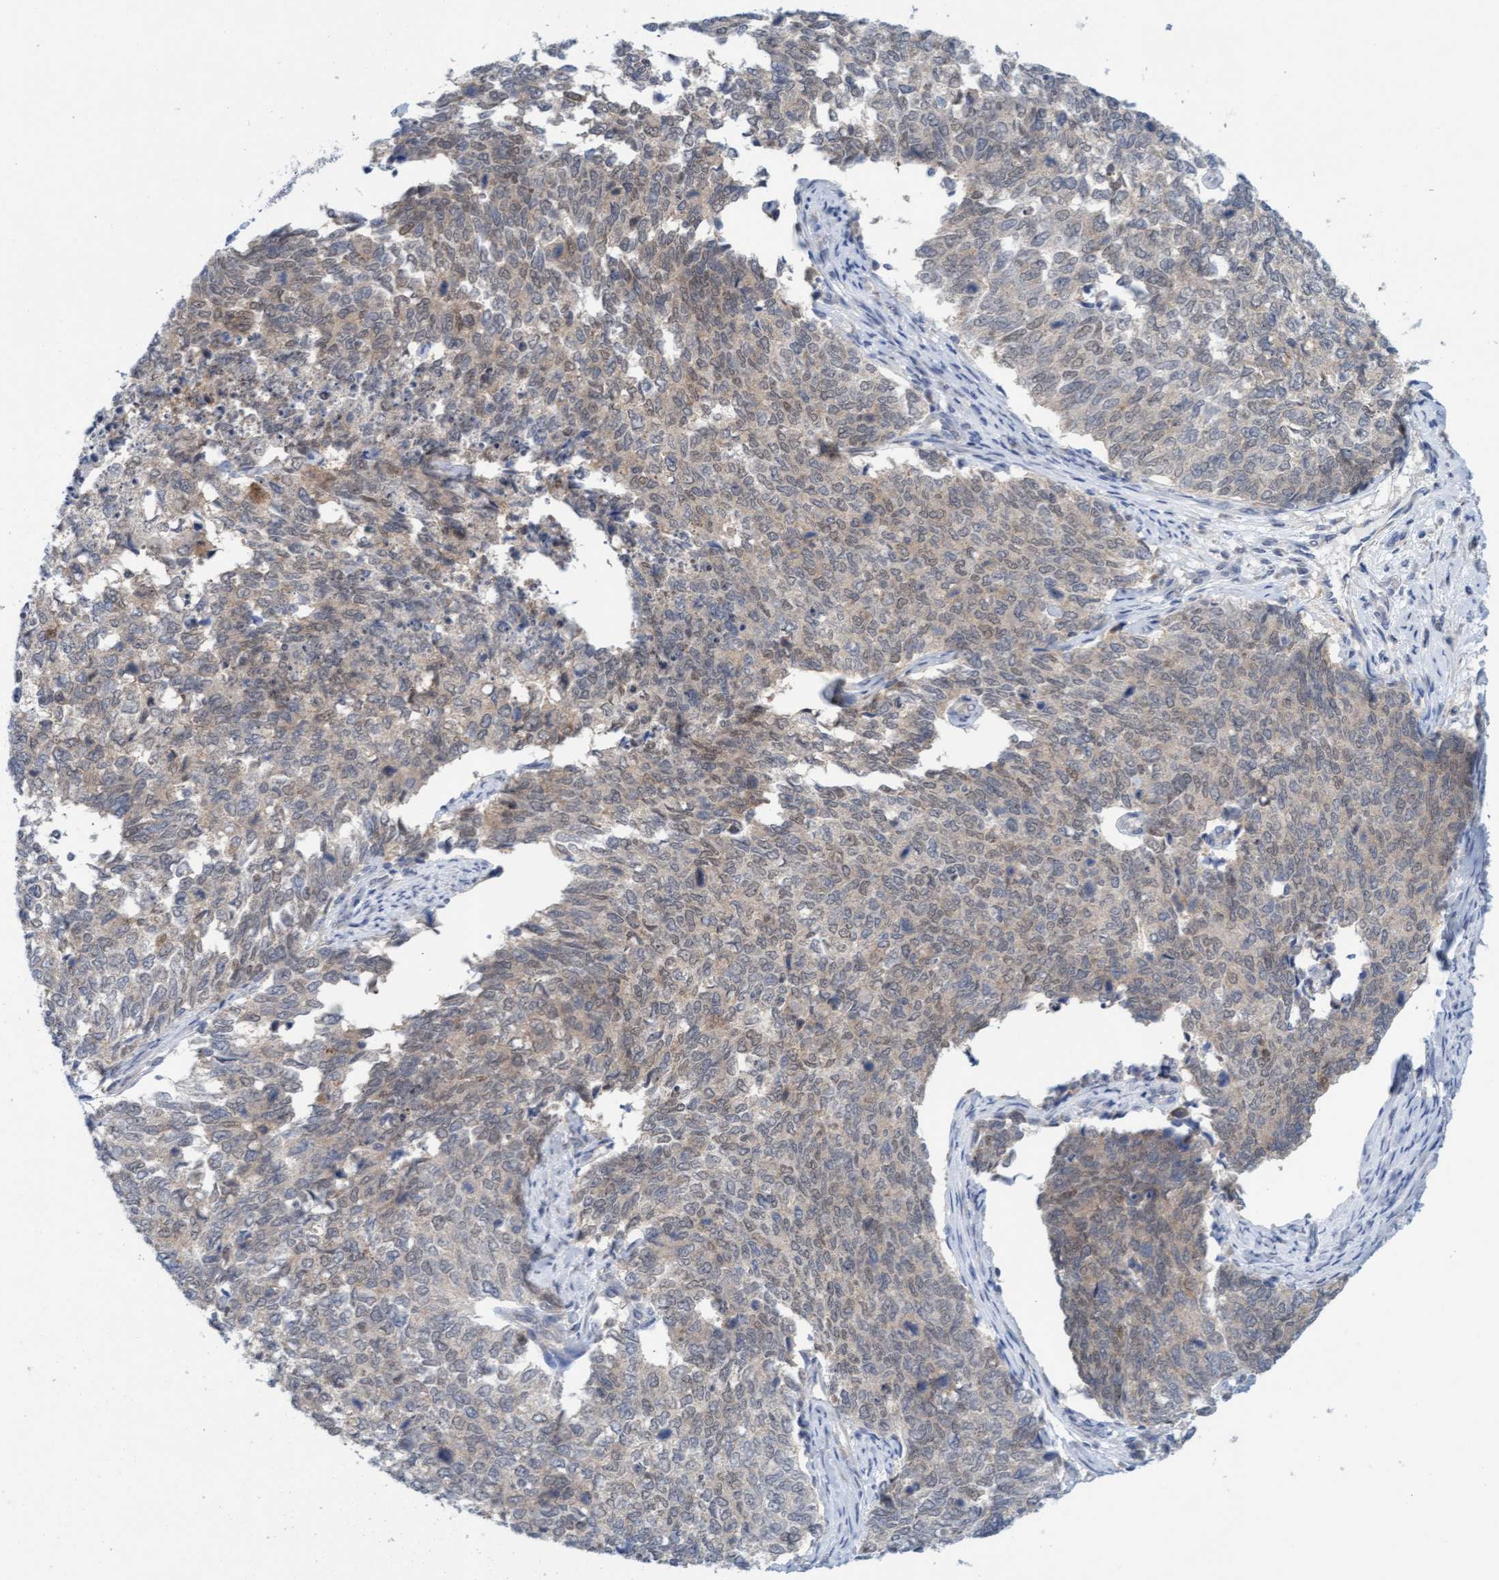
{"staining": {"intensity": "weak", "quantity": ">75%", "location": "cytoplasmic/membranous"}, "tissue": "cervical cancer", "cell_type": "Tumor cells", "image_type": "cancer", "snomed": [{"axis": "morphology", "description": "Squamous cell carcinoma, NOS"}, {"axis": "topography", "description": "Cervix"}], "caption": "A brown stain shows weak cytoplasmic/membranous positivity of a protein in human cervical squamous cell carcinoma tumor cells. (Brightfield microscopy of DAB IHC at high magnification).", "gene": "AMZ2", "patient": {"sex": "female", "age": 63}}